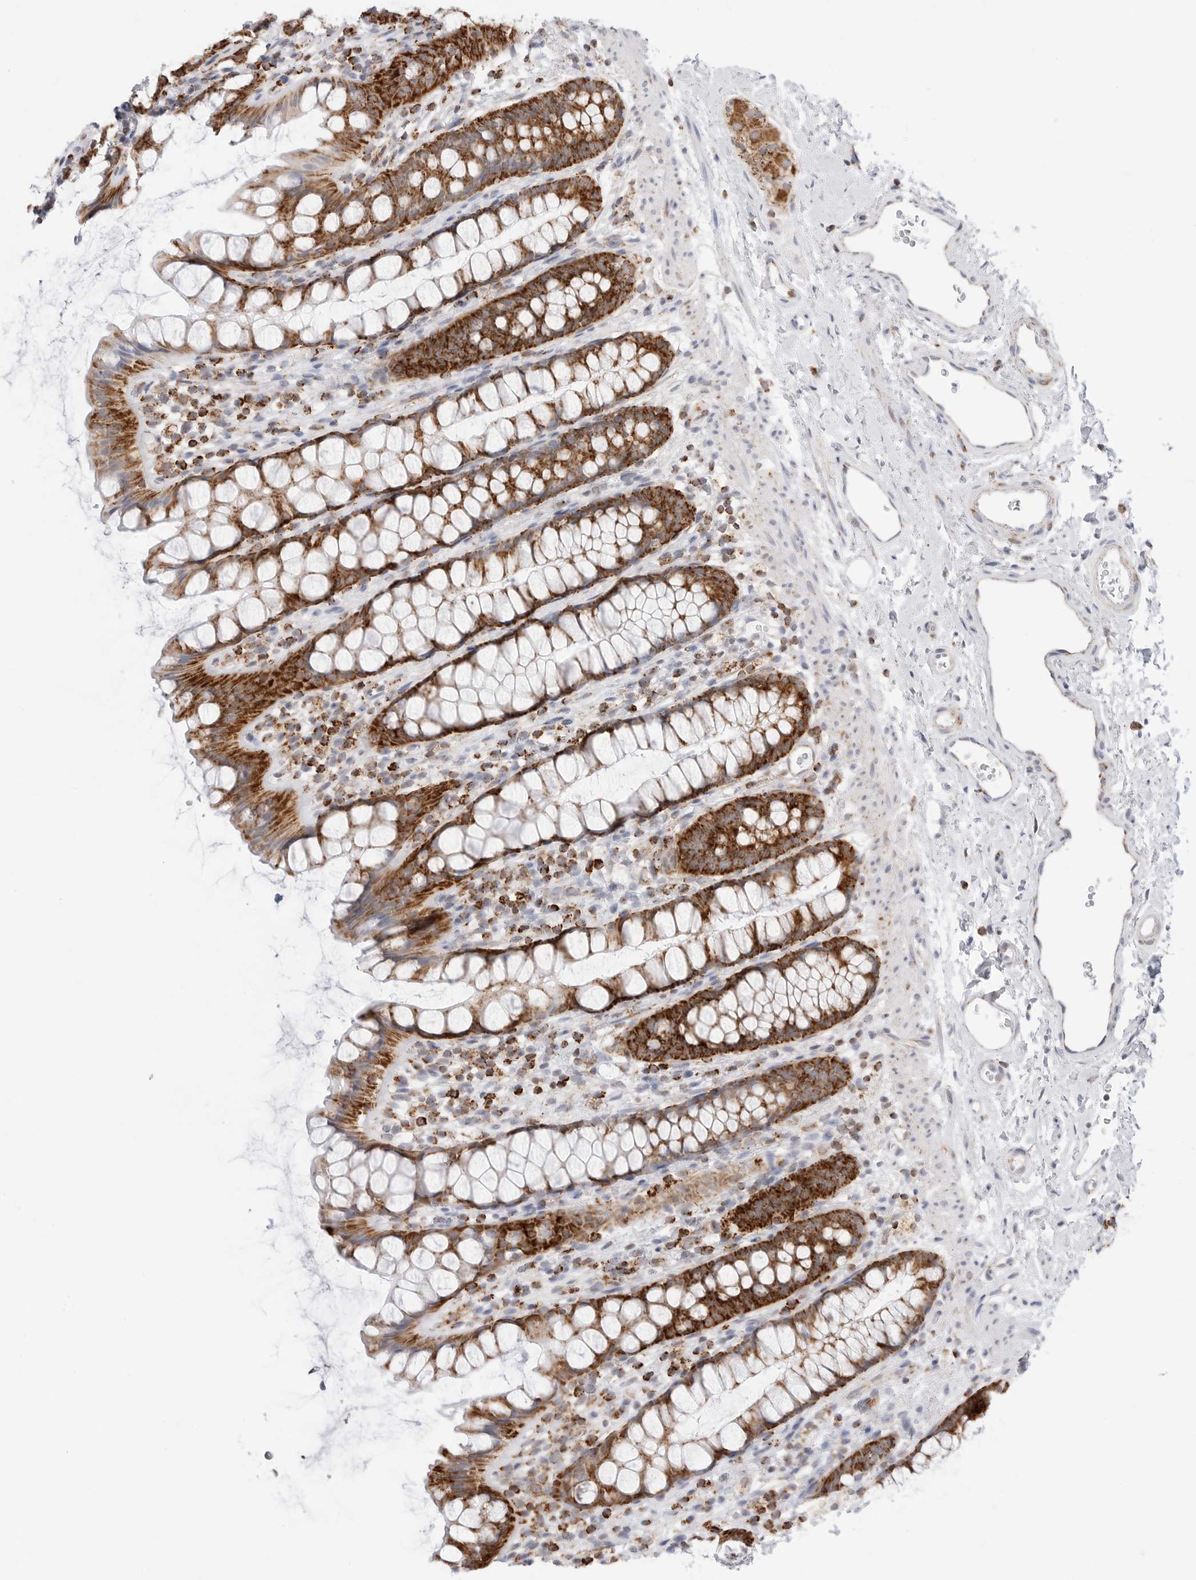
{"staining": {"intensity": "strong", "quantity": ">75%", "location": "cytoplasmic/membranous"}, "tissue": "rectum", "cell_type": "Glandular cells", "image_type": "normal", "snomed": [{"axis": "morphology", "description": "Normal tissue, NOS"}, {"axis": "topography", "description": "Rectum"}], "caption": "A high amount of strong cytoplasmic/membranous staining is present in approximately >75% of glandular cells in normal rectum. The protein is shown in brown color, while the nuclei are stained blue.", "gene": "ATP5IF1", "patient": {"sex": "female", "age": 65}}